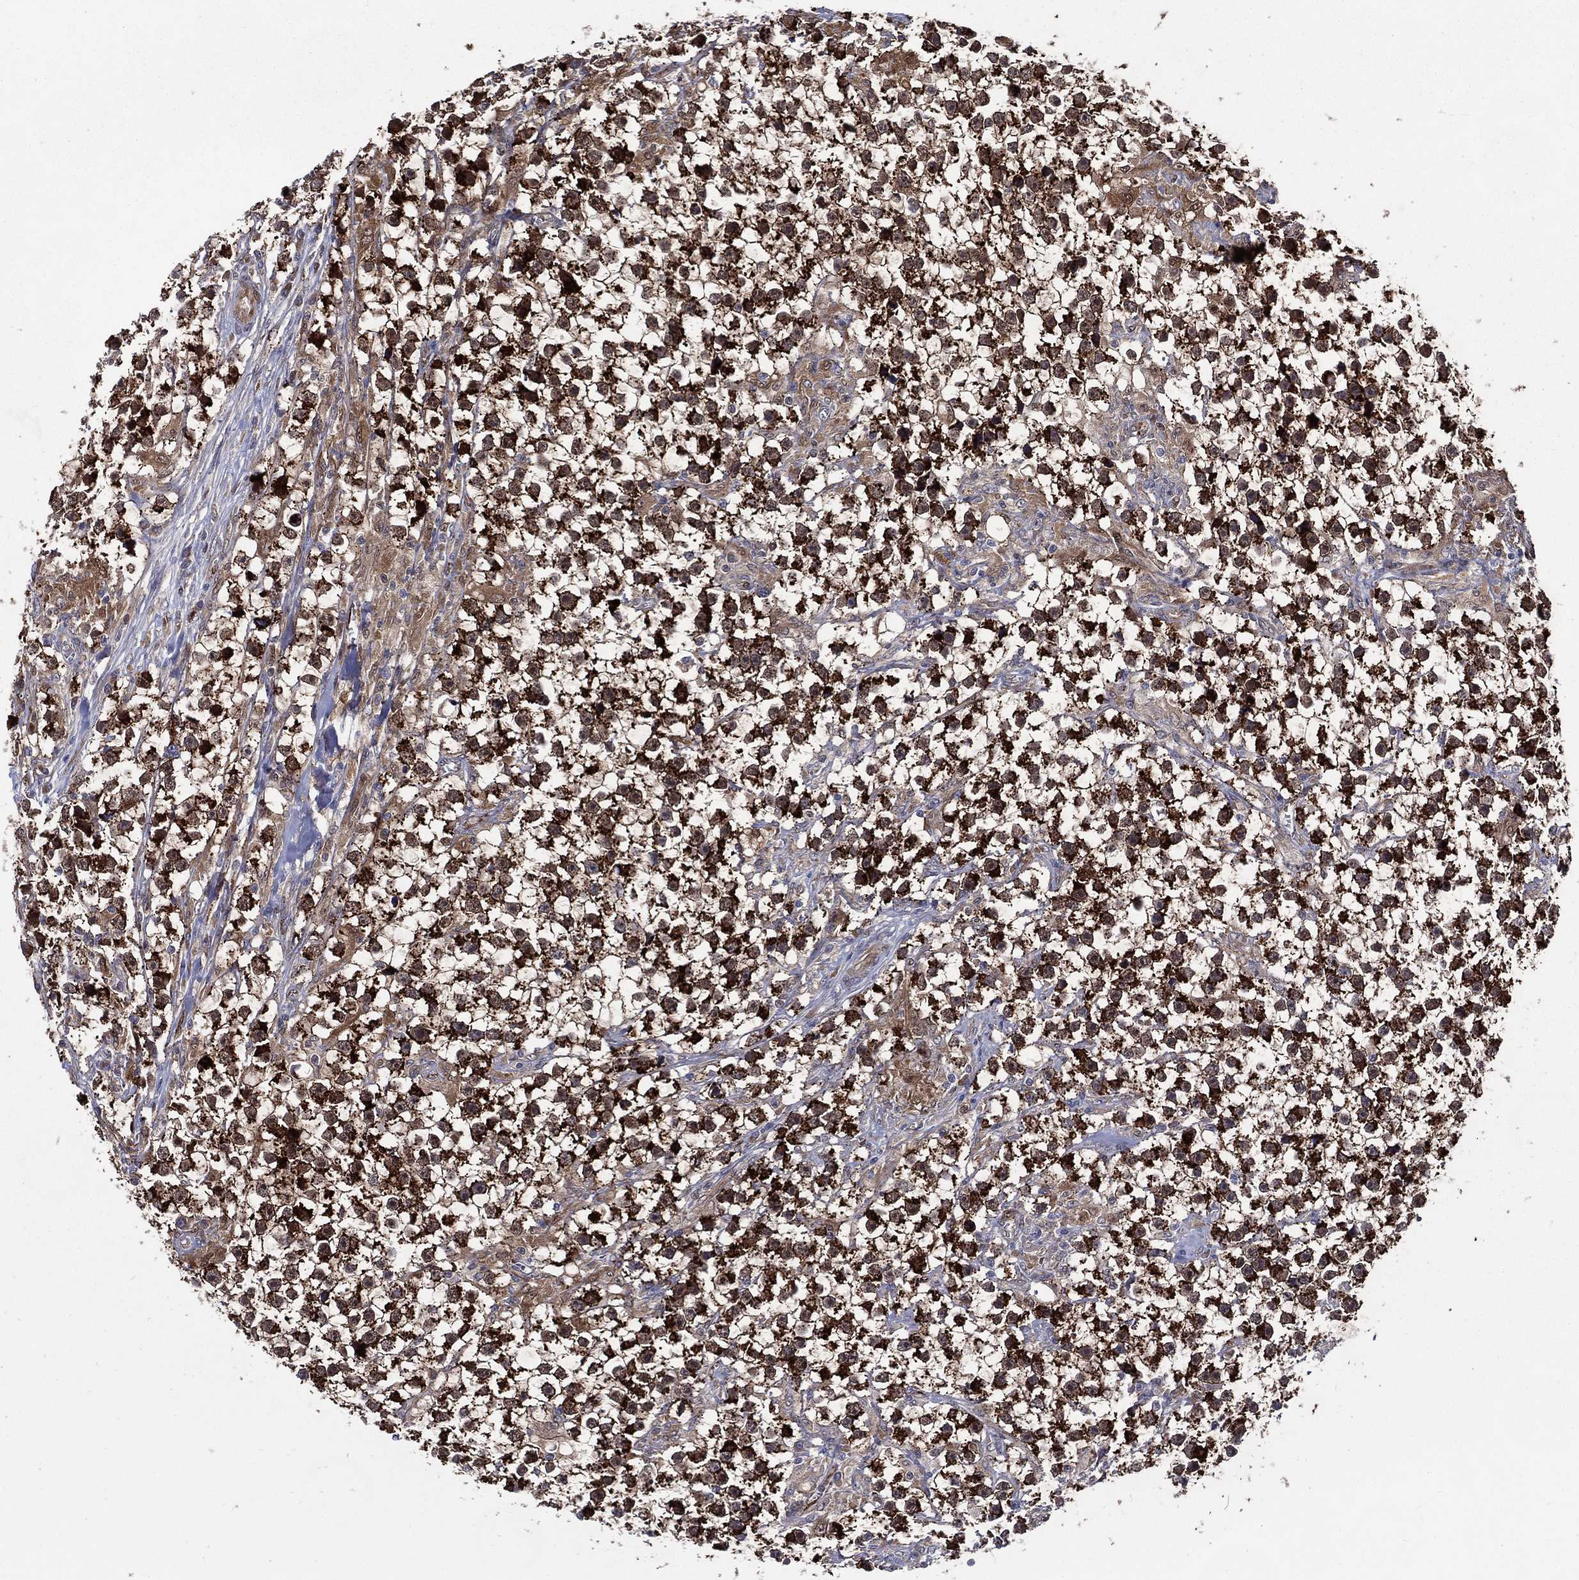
{"staining": {"intensity": "strong", "quantity": ">75%", "location": "cytoplasmic/membranous"}, "tissue": "testis cancer", "cell_type": "Tumor cells", "image_type": "cancer", "snomed": [{"axis": "morphology", "description": "Seminoma, NOS"}, {"axis": "topography", "description": "Testis"}], "caption": "Testis cancer stained with DAB immunohistochemistry (IHC) reveals high levels of strong cytoplasmic/membranous positivity in approximately >75% of tumor cells. (DAB (3,3'-diaminobenzidine) IHC with brightfield microscopy, high magnification).", "gene": "ARHGAP11A", "patient": {"sex": "male", "age": 59}}